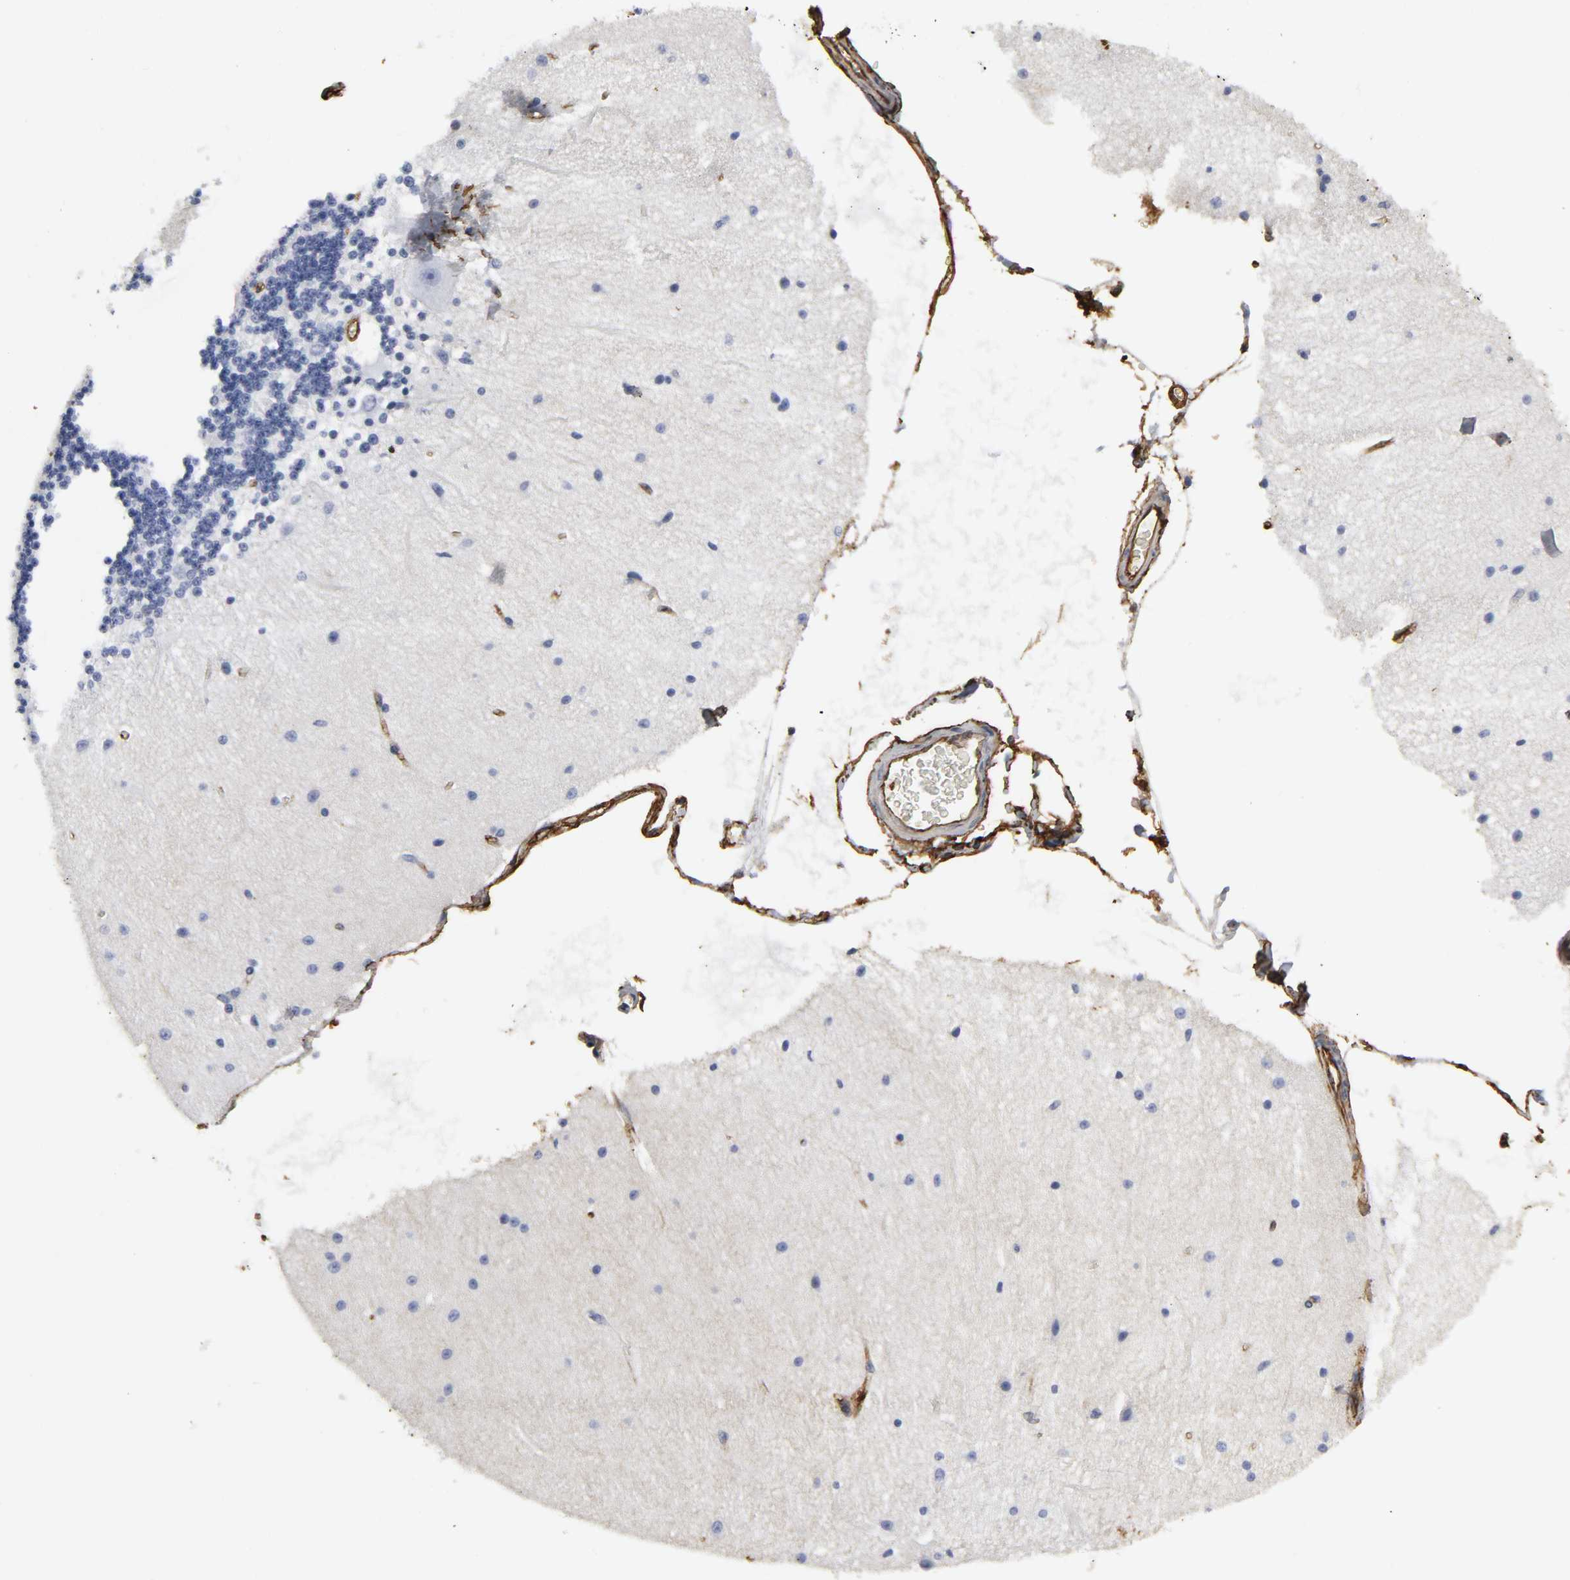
{"staining": {"intensity": "negative", "quantity": "none", "location": "none"}, "tissue": "cerebellum", "cell_type": "Cells in granular layer", "image_type": "normal", "snomed": [{"axis": "morphology", "description": "Normal tissue, NOS"}, {"axis": "topography", "description": "Cerebellum"}], "caption": "High power microscopy image of an IHC photomicrograph of normal cerebellum, revealing no significant staining in cells in granular layer.", "gene": "ANXA2", "patient": {"sex": "female", "age": 54}}